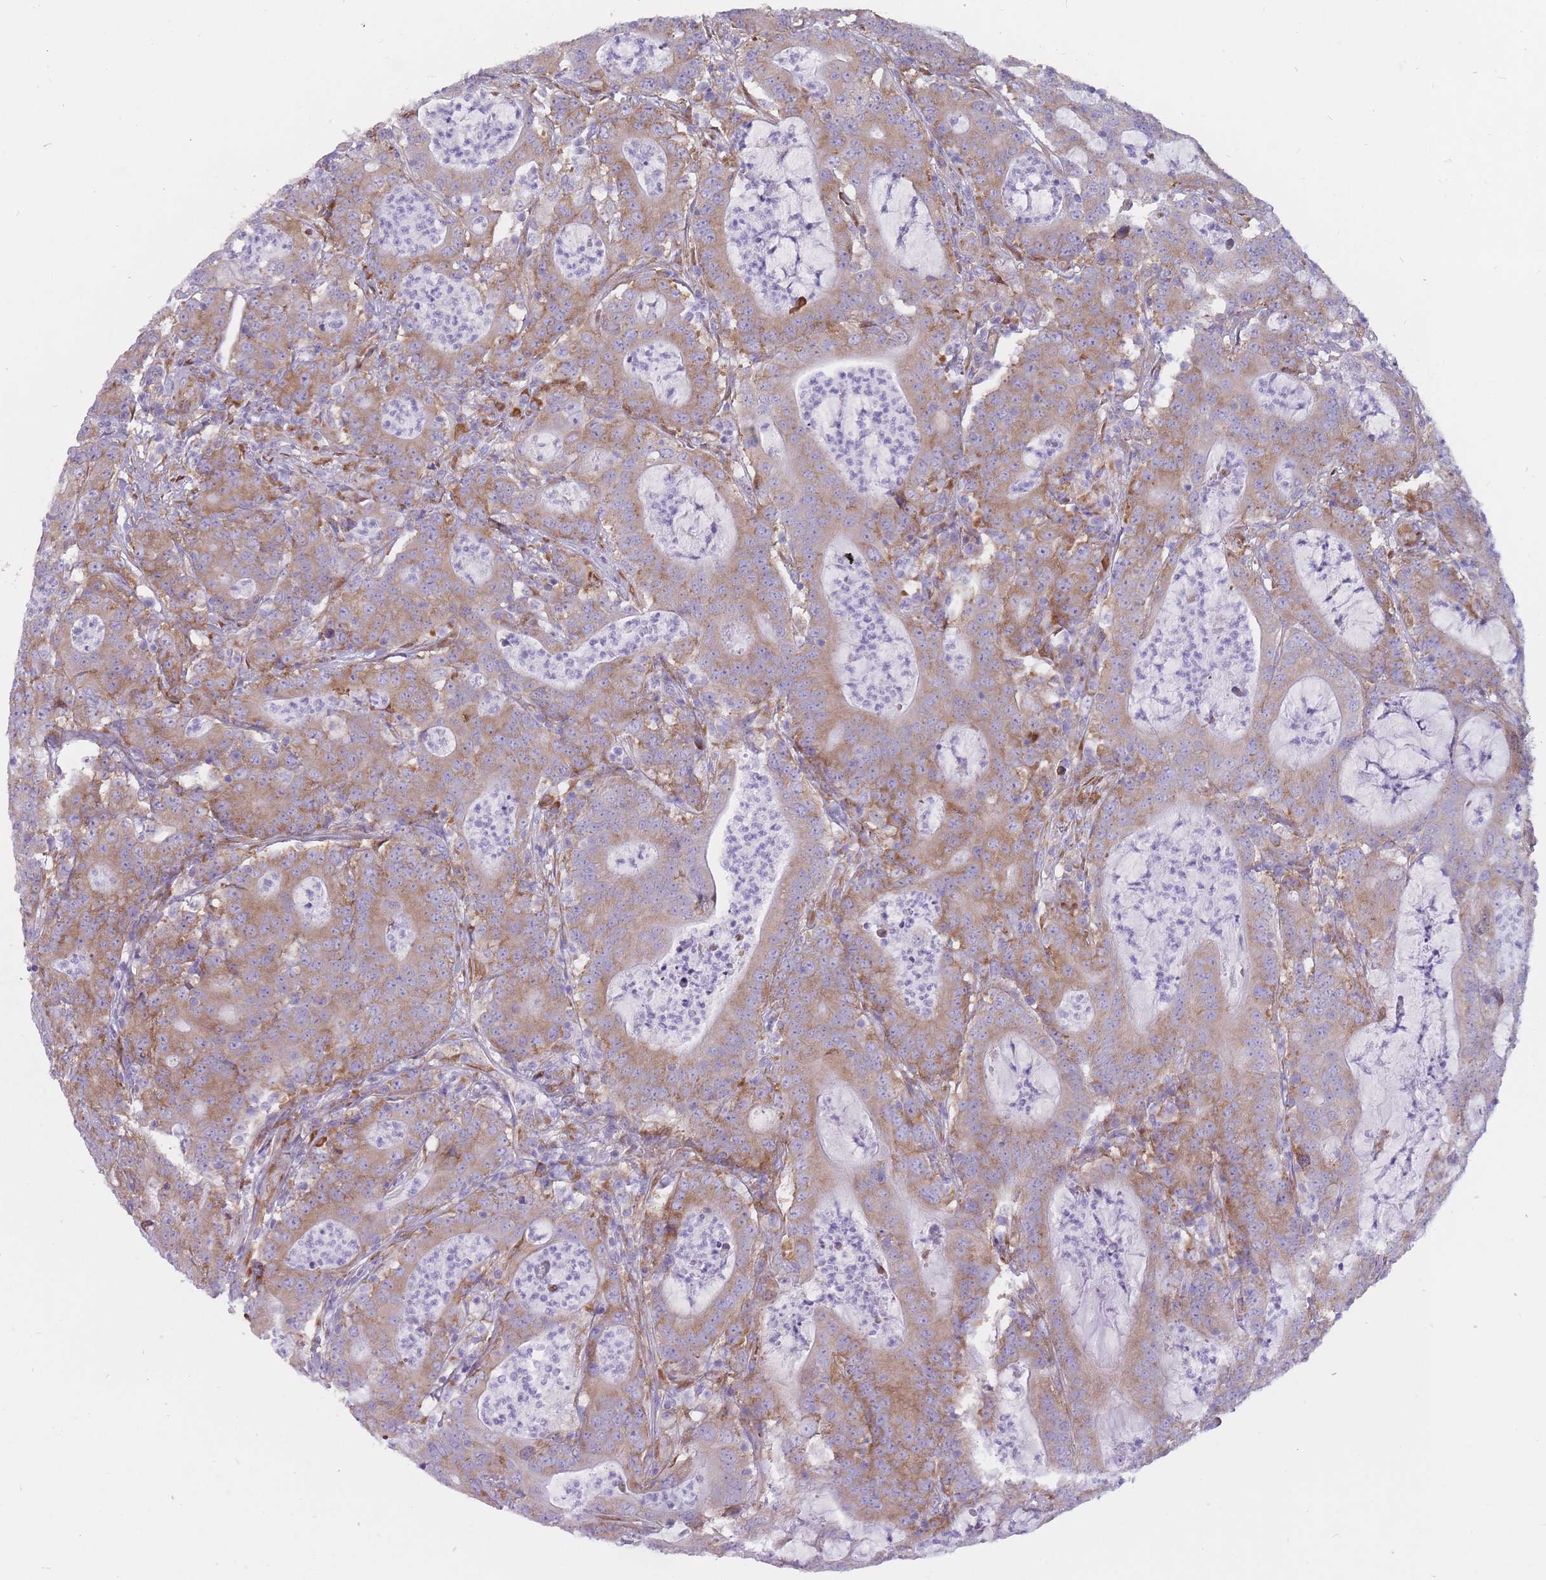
{"staining": {"intensity": "moderate", "quantity": ">75%", "location": "cytoplasmic/membranous"}, "tissue": "colorectal cancer", "cell_type": "Tumor cells", "image_type": "cancer", "snomed": [{"axis": "morphology", "description": "Adenocarcinoma, NOS"}, {"axis": "topography", "description": "Colon"}], "caption": "A high-resolution micrograph shows IHC staining of colorectal cancer (adenocarcinoma), which demonstrates moderate cytoplasmic/membranous expression in about >75% of tumor cells.", "gene": "RPL18", "patient": {"sex": "male", "age": 83}}